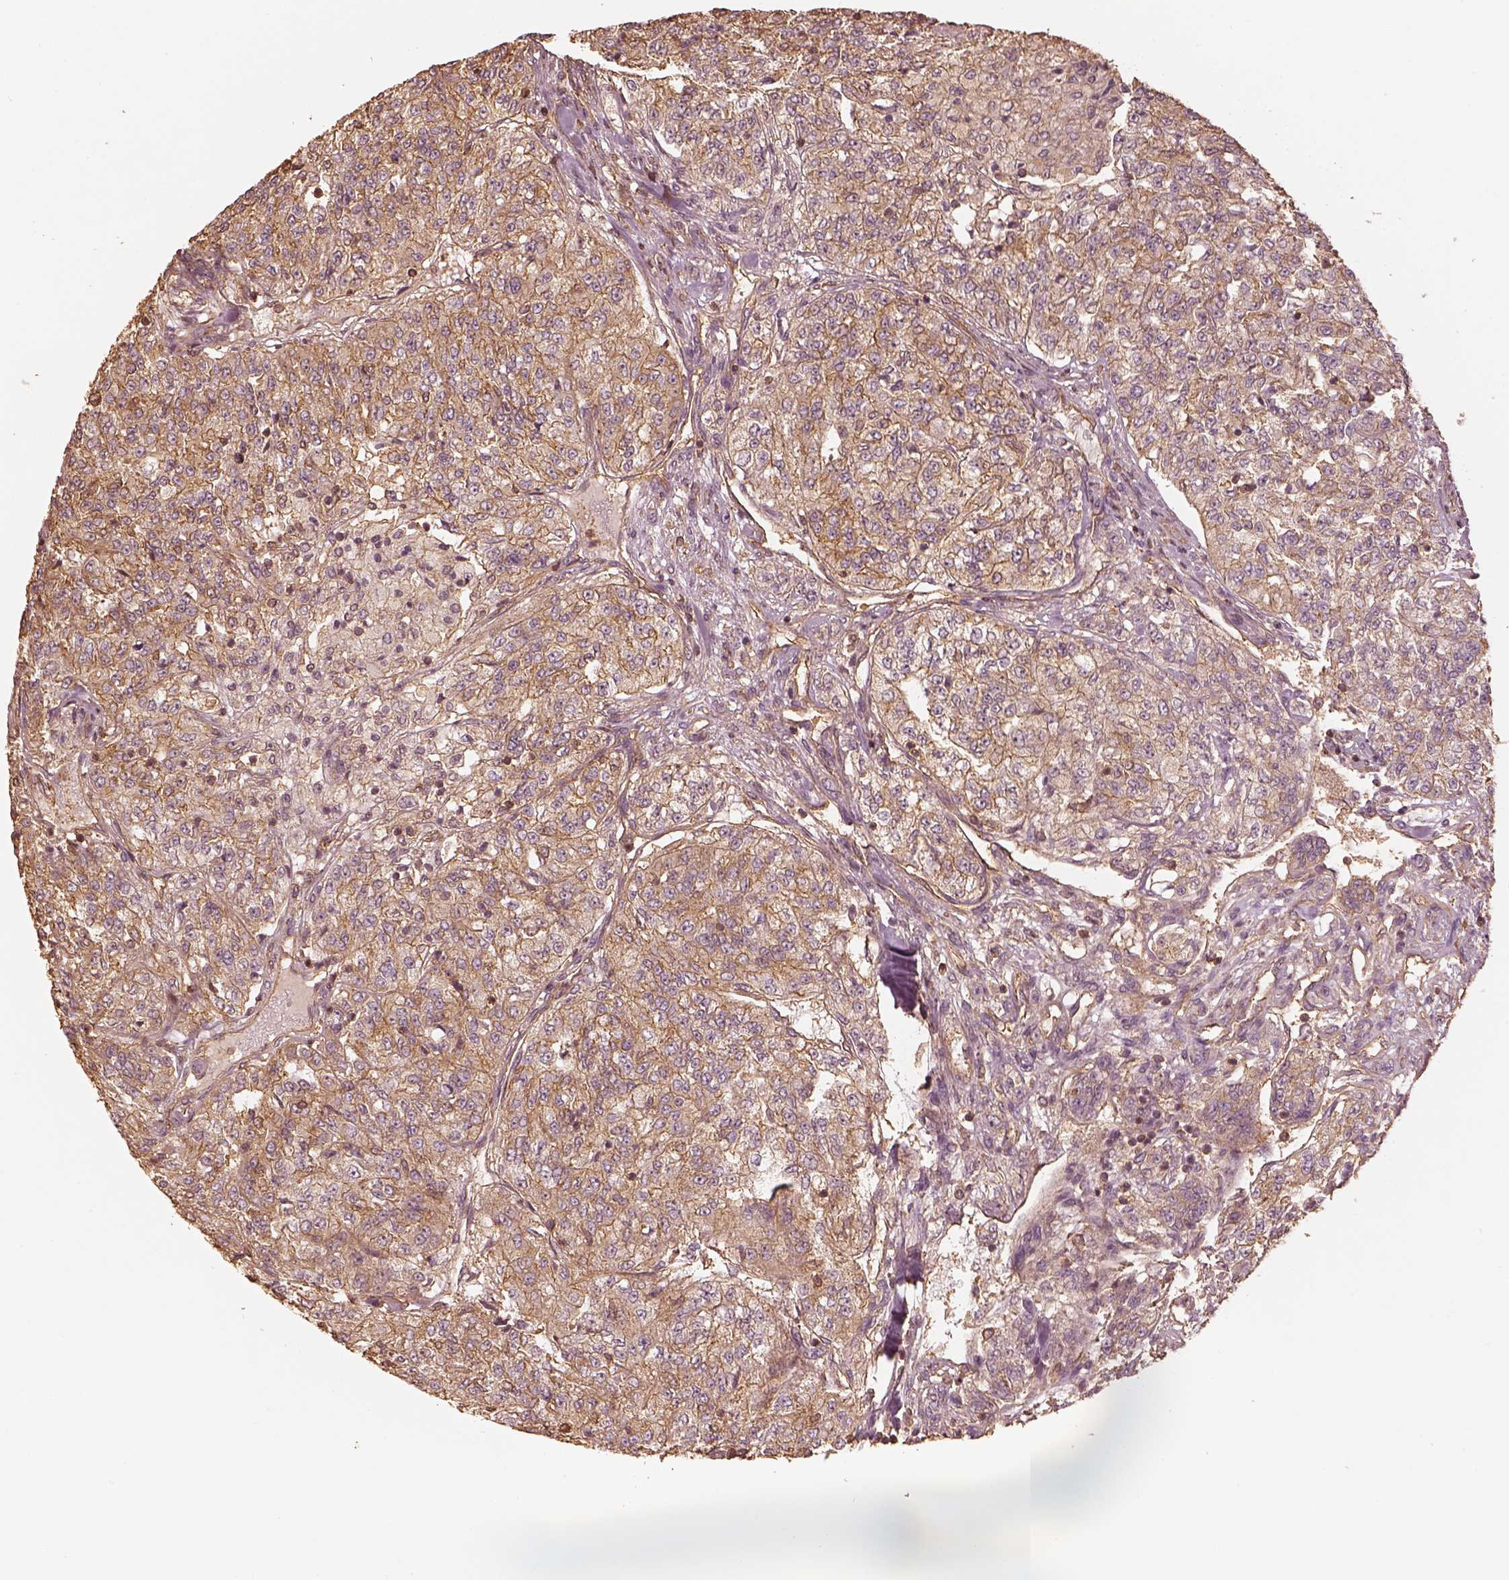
{"staining": {"intensity": "moderate", "quantity": ">75%", "location": "cytoplasmic/membranous"}, "tissue": "renal cancer", "cell_type": "Tumor cells", "image_type": "cancer", "snomed": [{"axis": "morphology", "description": "Adenocarcinoma, NOS"}, {"axis": "topography", "description": "Kidney"}], "caption": "Moderate cytoplasmic/membranous expression is identified in approximately >75% of tumor cells in renal cancer.", "gene": "WDR7", "patient": {"sex": "female", "age": 63}}